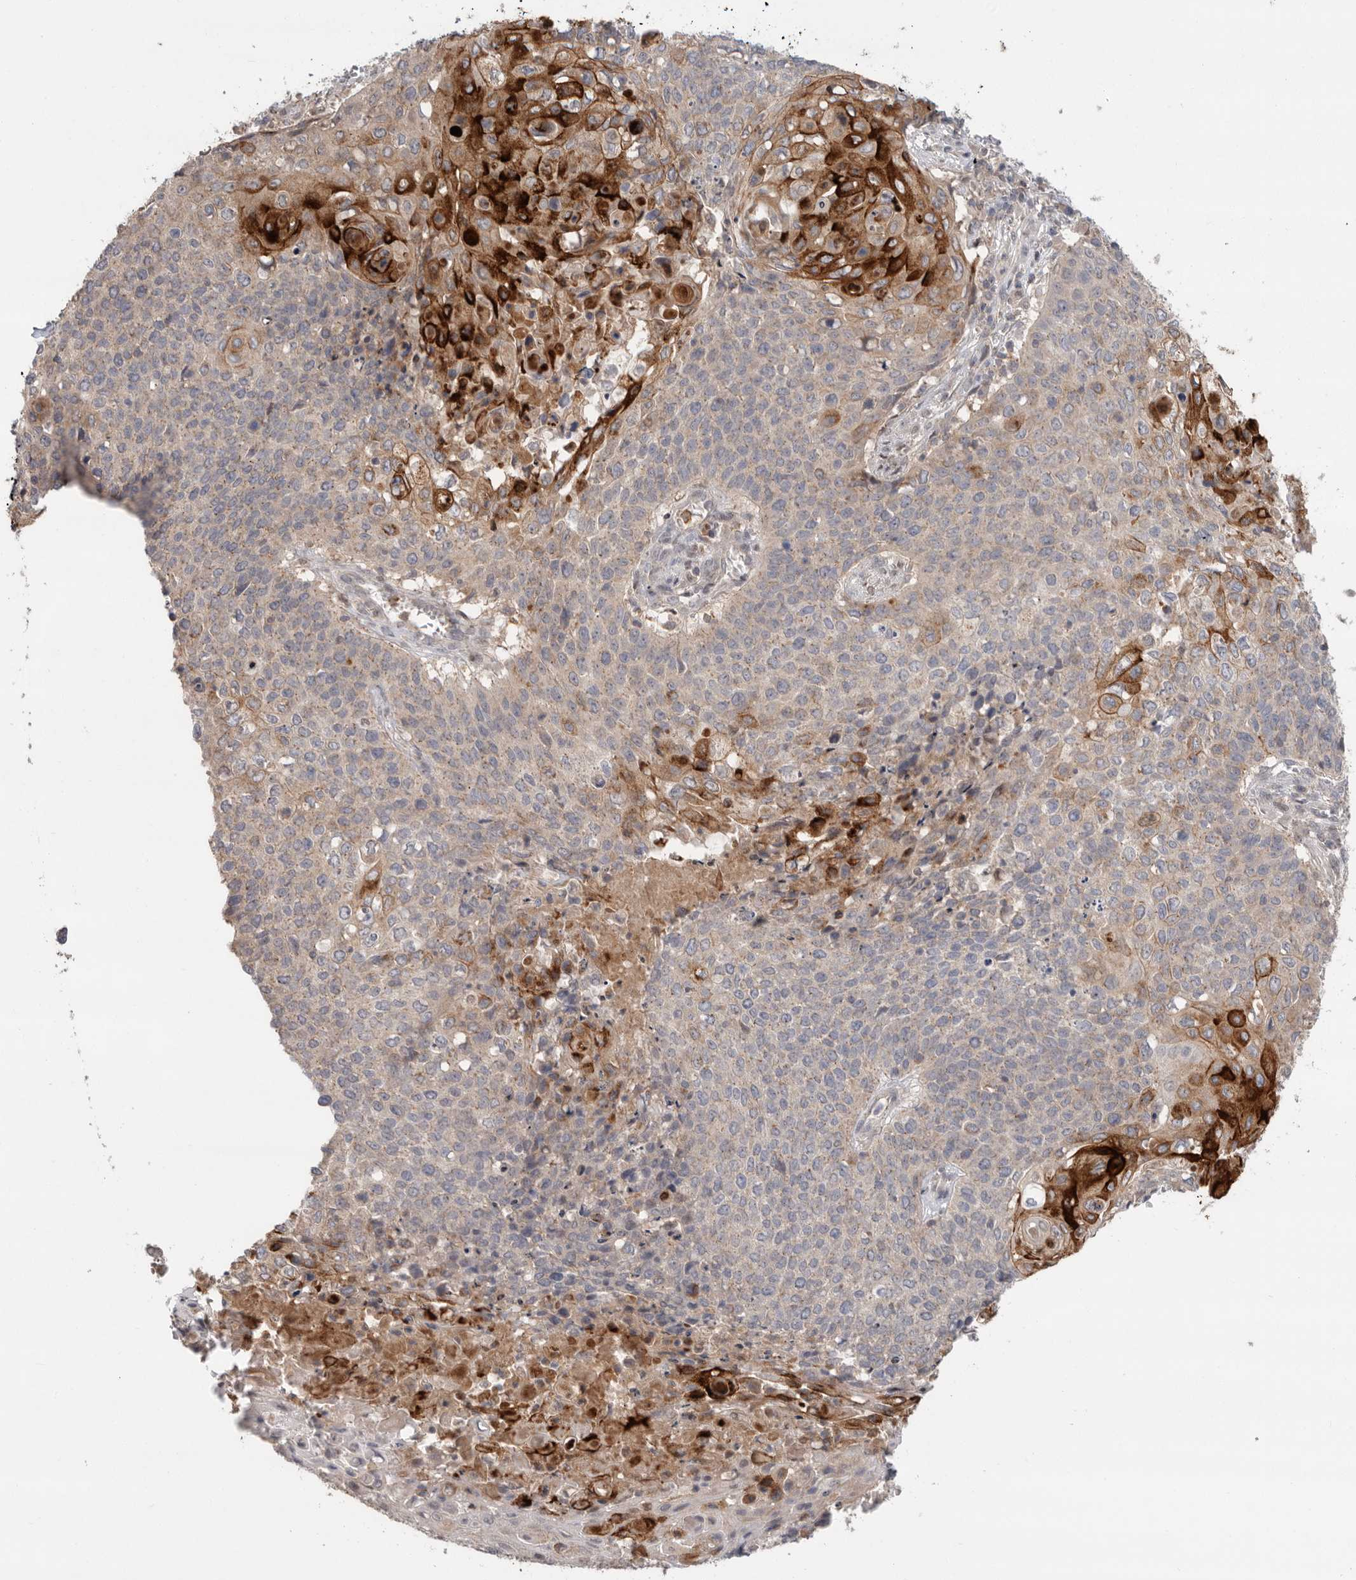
{"staining": {"intensity": "strong", "quantity": "<25%", "location": "cytoplasmic/membranous"}, "tissue": "cervical cancer", "cell_type": "Tumor cells", "image_type": "cancer", "snomed": [{"axis": "morphology", "description": "Squamous cell carcinoma, NOS"}, {"axis": "topography", "description": "Cervix"}], "caption": "Immunohistochemical staining of cervical cancer exhibits medium levels of strong cytoplasmic/membranous expression in about <25% of tumor cells. (Brightfield microscopy of DAB IHC at high magnification).", "gene": "KLK5", "patient": {"sex": "female", "age": 39}}